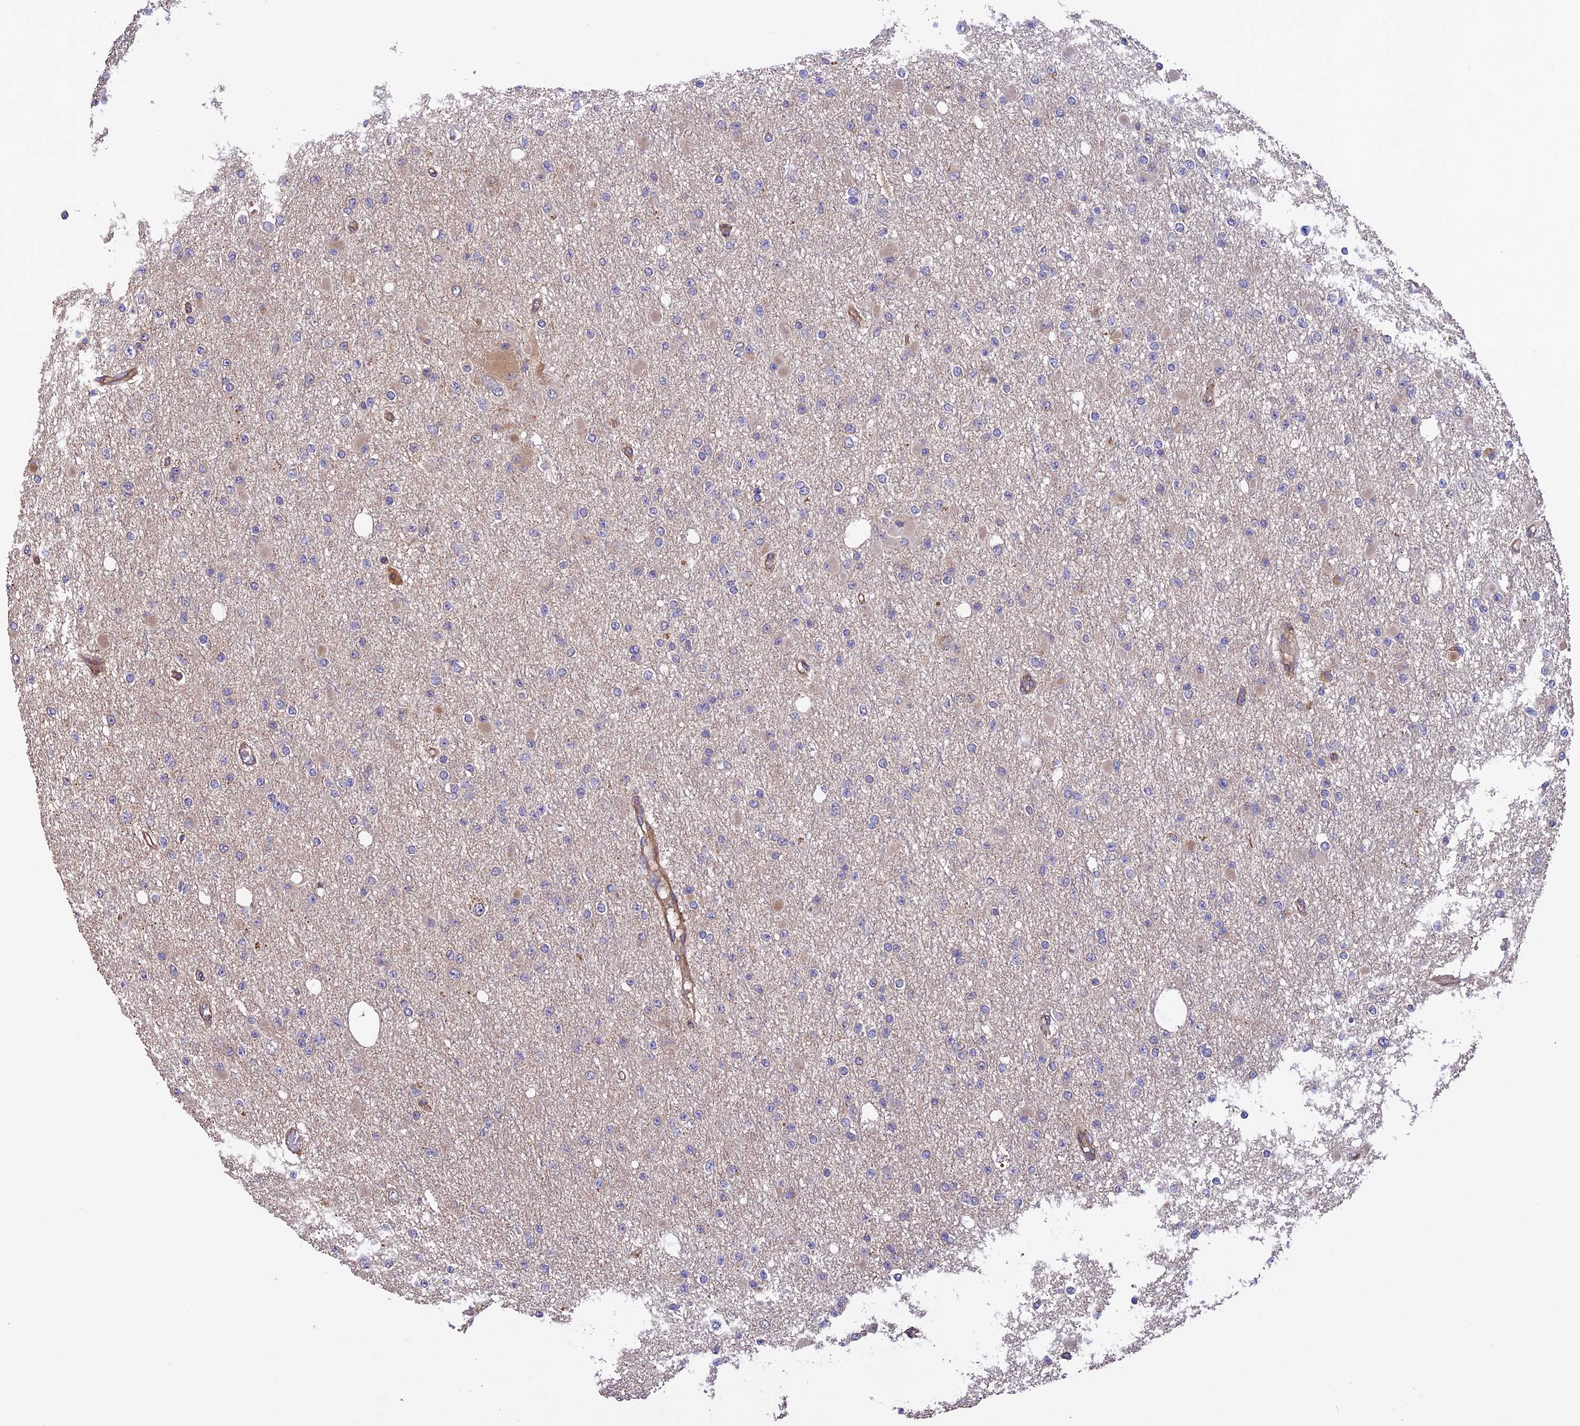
{"staining": {"intensity": "negative", "quantity": "none", "location": "none"}, "tissue": "glioma", "cell_type": "Tumor cells", "image_type": "cancer", "snomed": [{"axis": "morphology", "description": "Glioma, malignant, Low grade"}, {"axis": "topography", "description": "Brain"}], "caption": "Human malignant glioma (low-grade) stained for a protein using immunohistochemistry exhibits no staining in tumor cells.", "gene": "GAS8", "patient": {"sex": "female", "age": 22}}